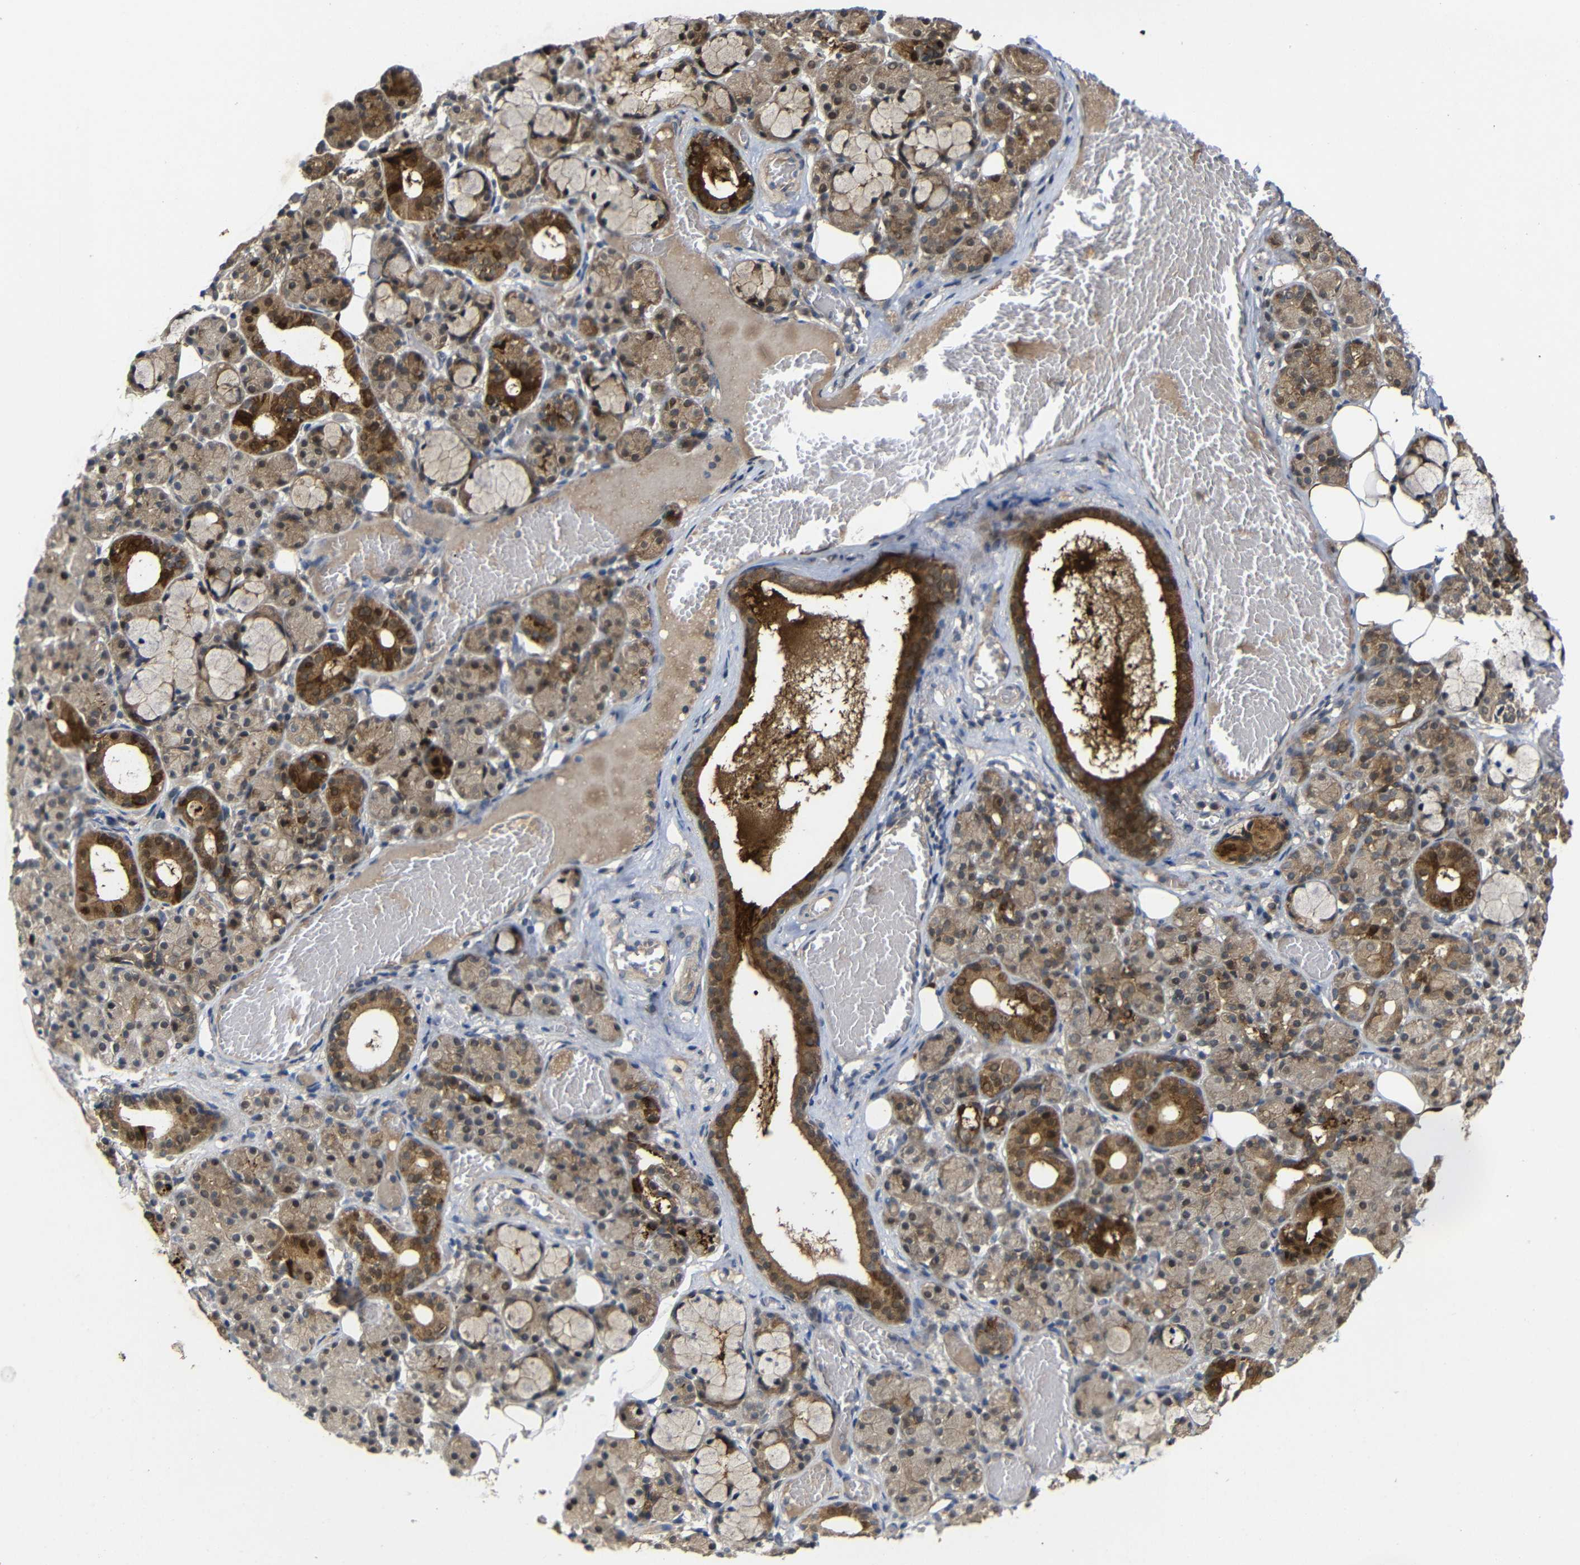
{"staining": {"intensity": "moderate", "quantity": "25%-75%", "location": "cytoplasmic/membranous,nuclear"}, "tissue": "salivary gland", "cell_type": "Glandular cells", "image_type": "normal", "snomed": [{"axis": "morphology", "description": "Normal tissue, NOS"}, {"axis": "topography", "description": "Salivary gland"}], "caption": "This is a photomicrograph of immunohistochemistry staining of unremarkable salivary gland, which shows moderate staining in the cytoplasmic/membranous,nuclear of glandular cells.", "gene": "ATG12", "patient": {"sex": "male", "age": 63}}